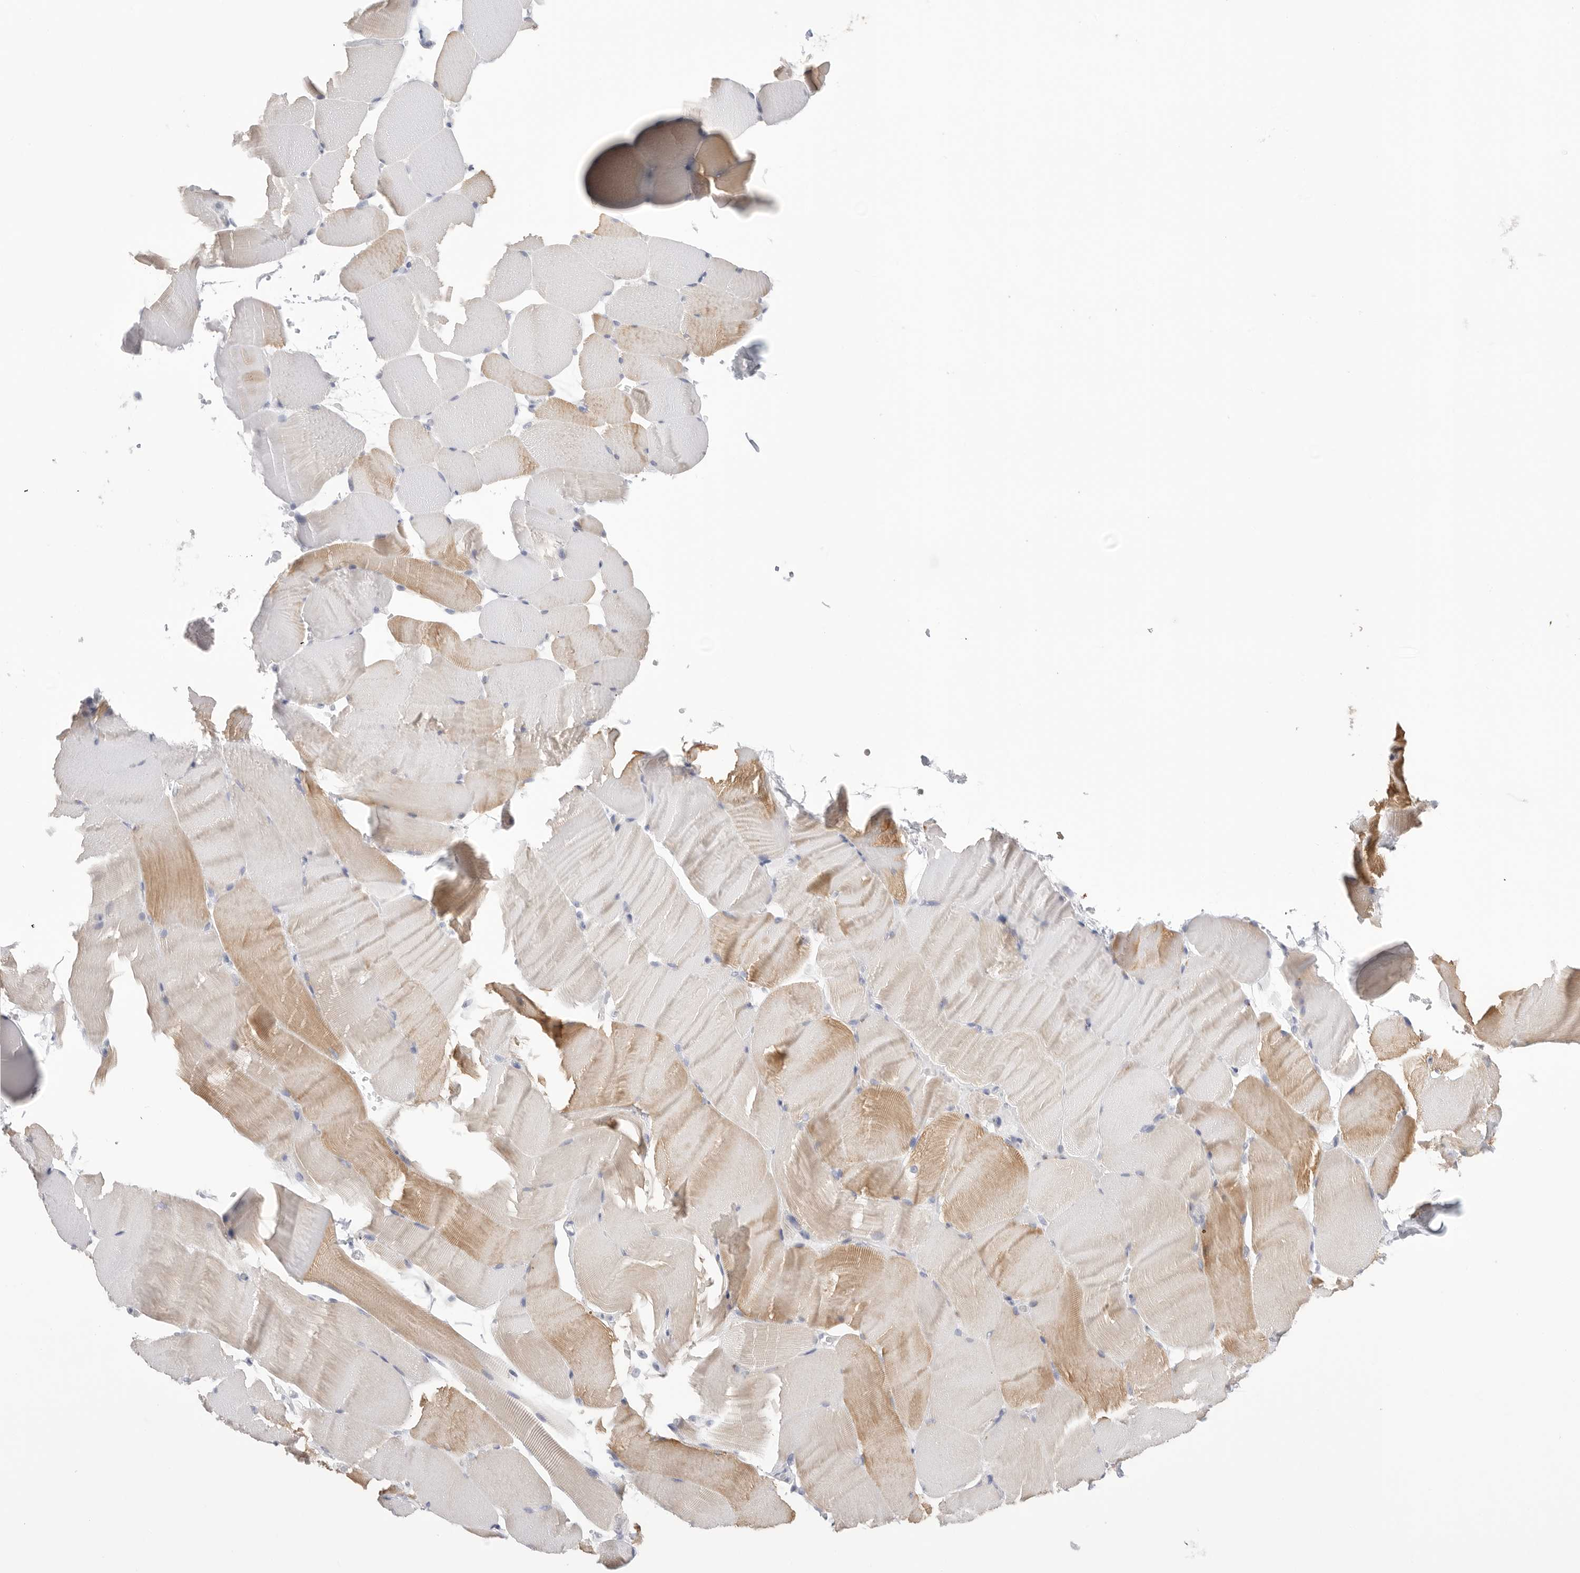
{"staining": {"intensity": "moderate", "quantity": "<25%", "location": "cytoplasmic/membranous"}, "tissue": "skeletal muscle", "cell_type": "Myocytes", "image_type": "normal", "snomed": [{"axis": "morphology", "description": "Normal tissue, NOS"}, {"axis": "topography", "description": "Skeletal muscle"}, {"axis": "topography", "description": "Parathyroid gland"}], "caption": "This photomicrograph demonstrates IHC staining of unremarkable skeletal muscle, with low moderate cytoplasmic/membranous expression in about <25% of myocytes.", "gene": "GGH", "patient": {"sex": "female", "age": 37}}